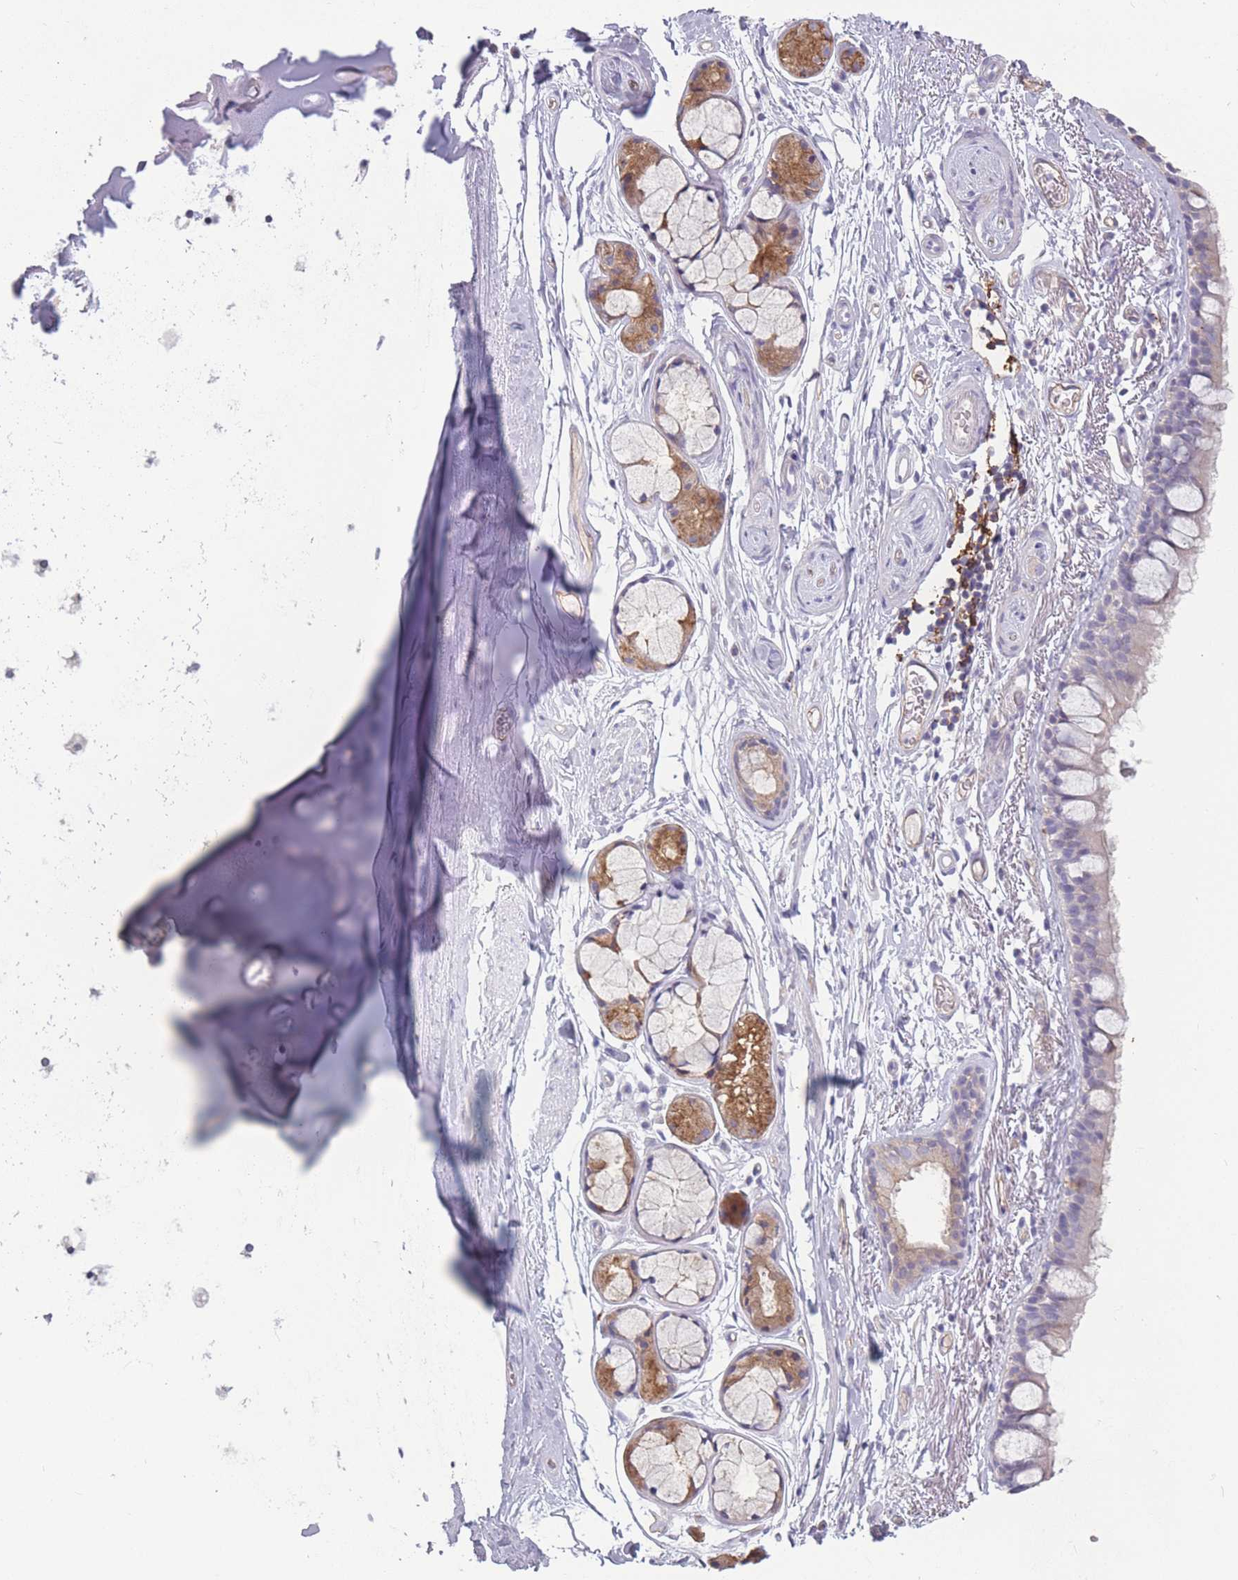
{"staining": {"intensity": "negative", "quantity": "none", "location": "none"}, "tissue": "adipose tissue", "cell_type": "Adipocytes", "image_type": "normal", "snomed": [{"axis": "morphology", "description": "Normal tissue, NOS"}, {"axis": "topography", "description": "Lymph node"}, {"axis": "topography", "description": "Bronchus"}], "caption": "Immunohistochemistry (IHC) image of normal adipose tissue: adipose tissue stained with DAB (3,3'-diaminobenzidine) displays no significant protein staining in adipocytes.", "gene": "GNA11", "patient": {"sex": "male", "age": 63}}